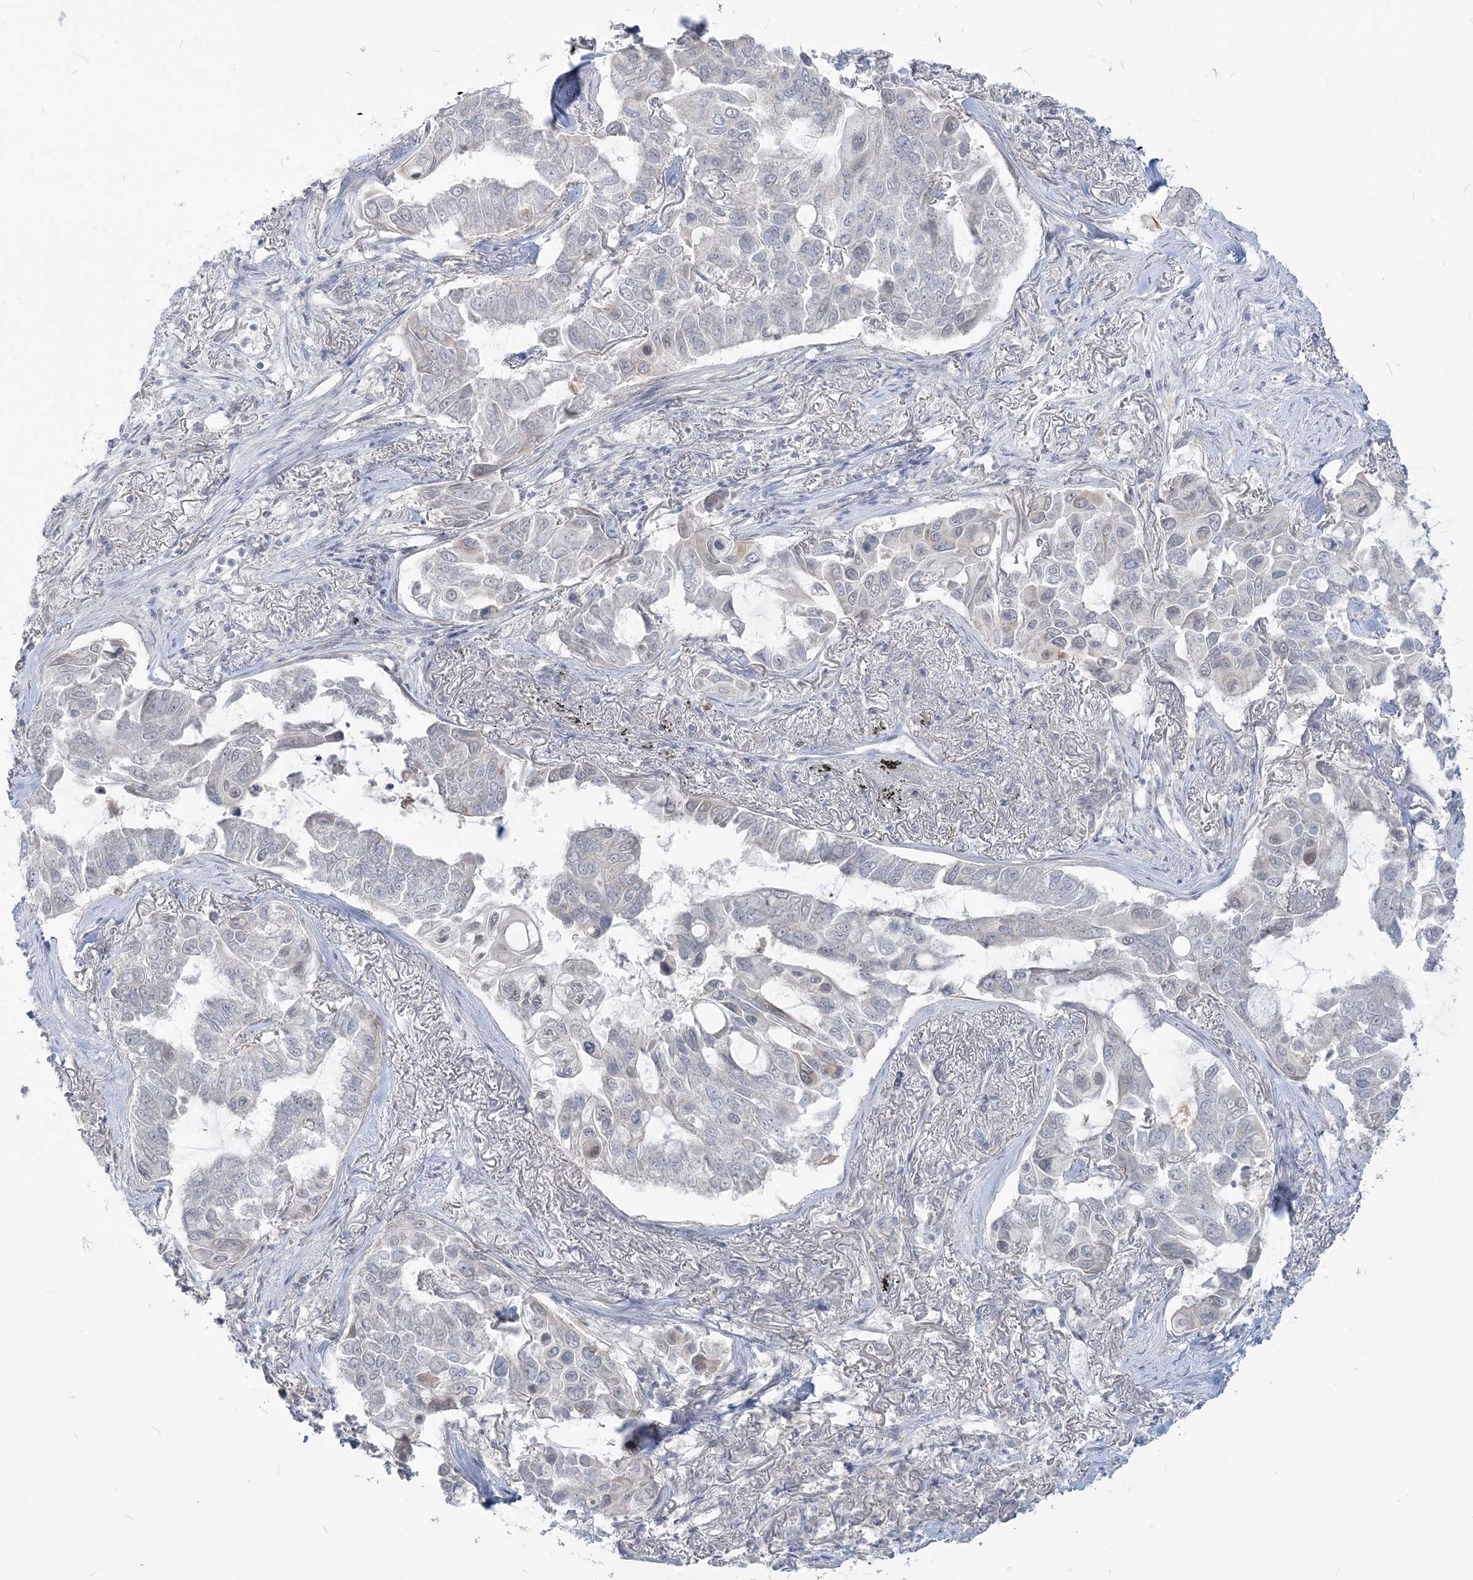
{"staining": {"intensity": "weak", "quantity": "<25%", "location": "cytoplasmic/membranous"}, "tissue": "lung cancer", "cell_type": "Tumor cells", "image_type": "cancer", "snomed": [{"axis": "morphology", "description": "Adenocarcinoma, NOS"}, {"axis": "topography", "description": "Lung"}], "caption": "A high-resolution histopathology image shows IHC staining of lung cancer, which exhibits no significant positivity in tumor cells.", "gene": "SDAD1", "patient": {"sex": "male", "age": 64}}